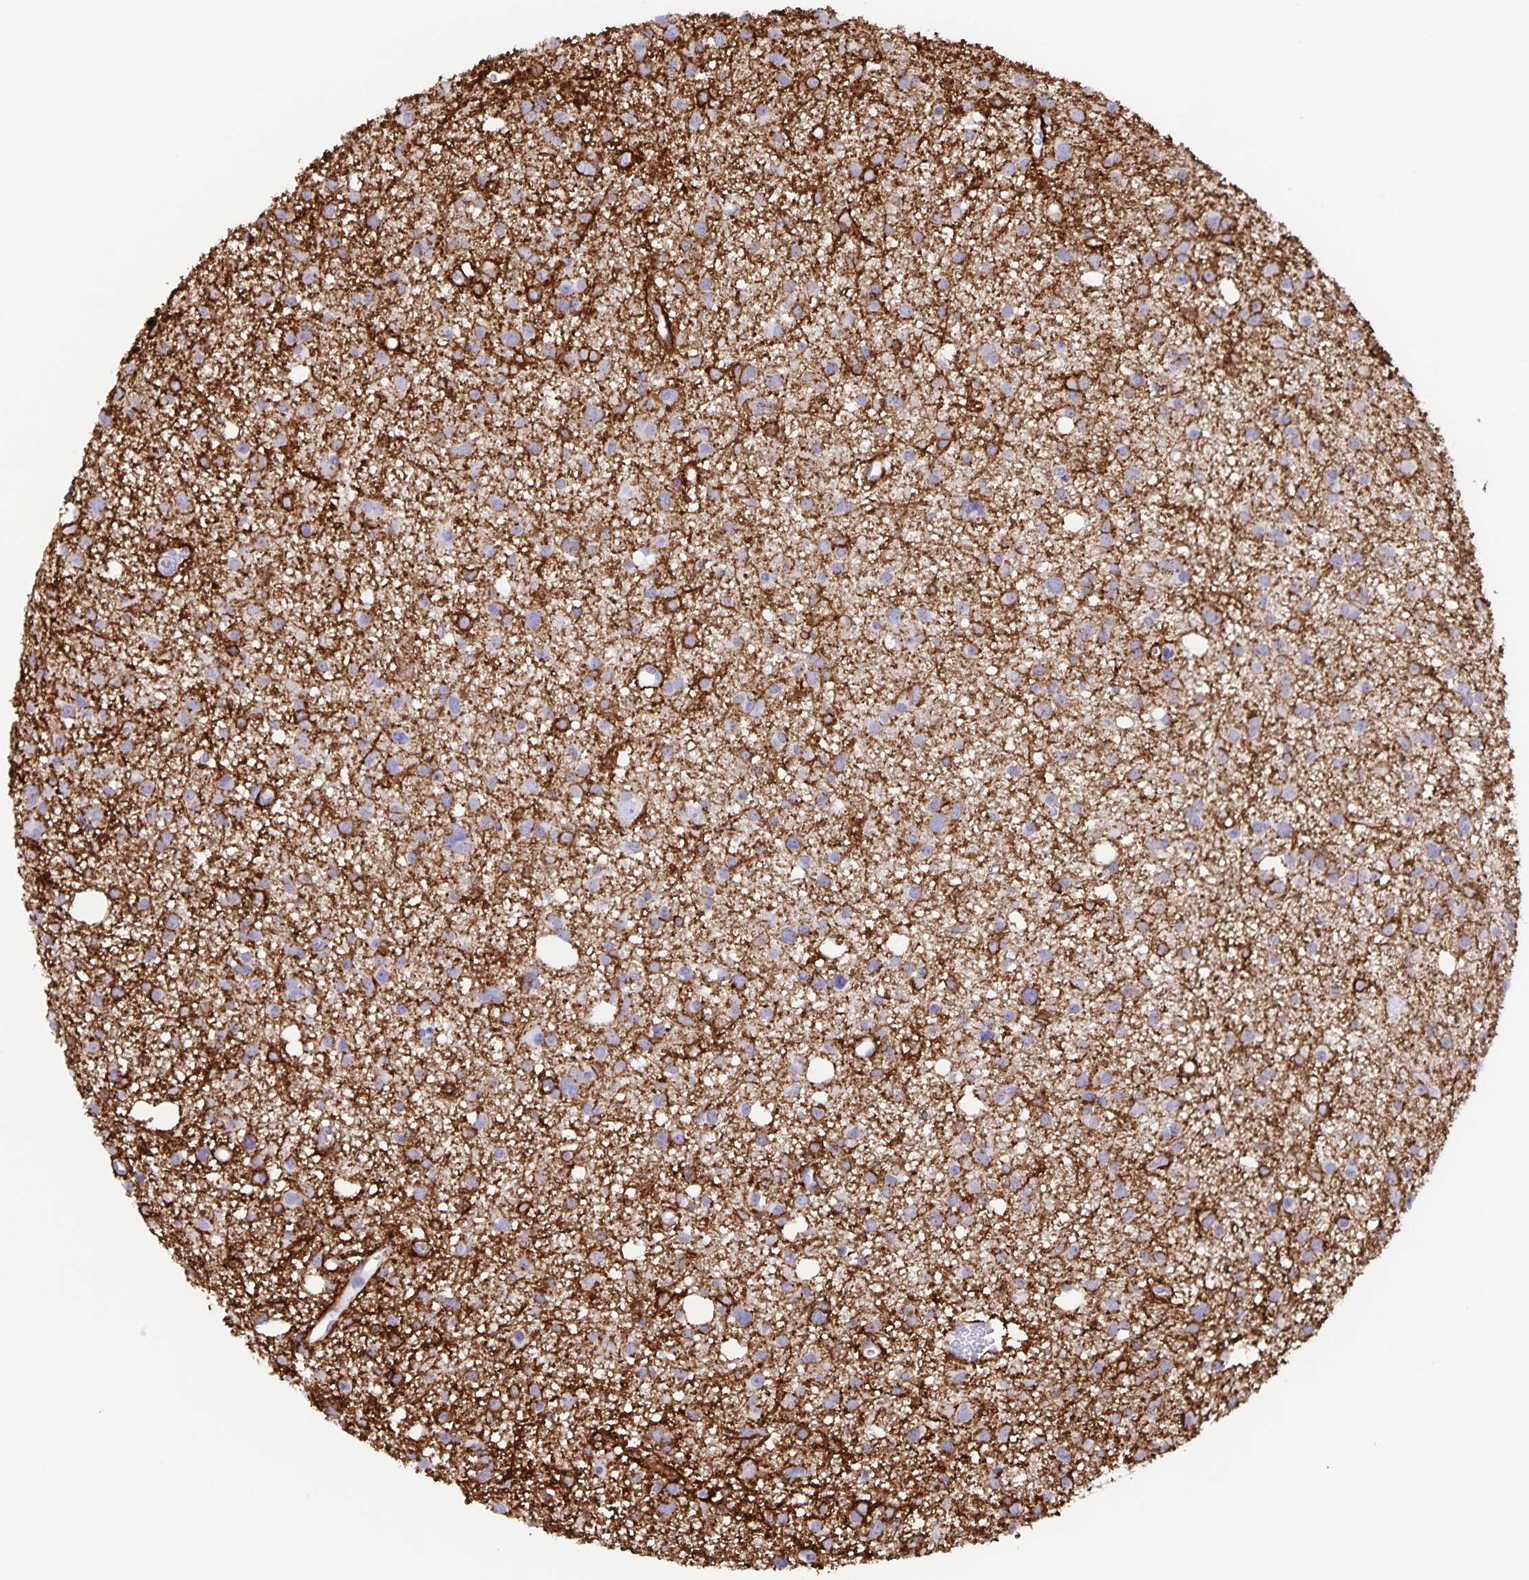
{"staining": {"intensity": "negative", "quantity": "none", "location": "none"}, "tissue": "glioma", "cell_type": "Tumor cells", "image_type": "cancer", "snomed": [{"axis": "morphology", "description": "Glioma, malignant, High grade"}, {"axis": "topography", "description": "Brain"}], "caption": "Glioma was stained to show a protein in brown. There is no significant positivity in tumor cells. Brightfield microscopy of immunohistochemistry (IHC) stained with DAB (brown) and hematoxylin (blue), captured at high magnification.", "gene": "AQP4", "patient": {"sex": "male", "age": 23}}